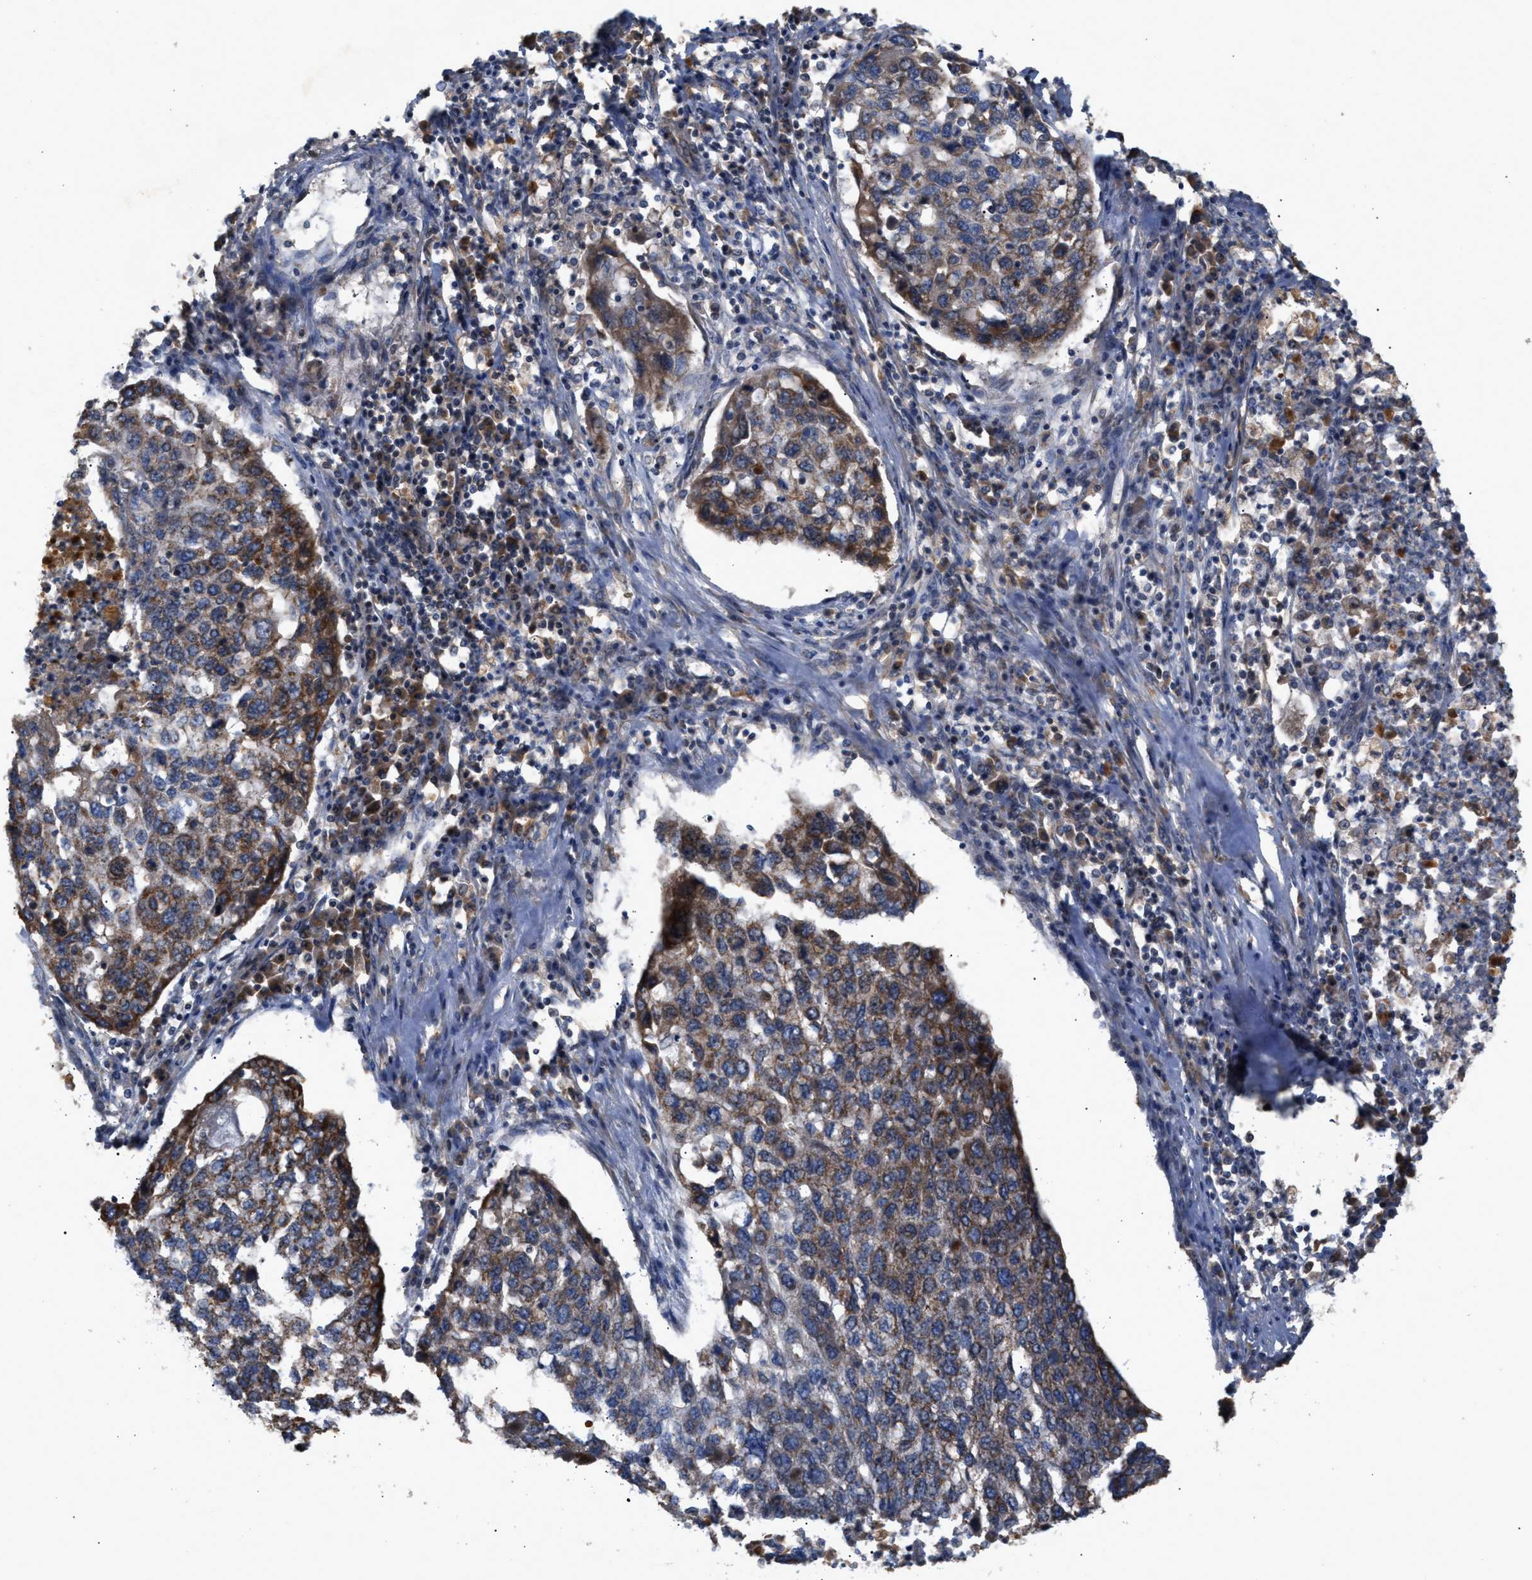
{"staining": {"intensity": "moderate", "quantity": ">75%", "location": "cytoplasmic/membranous"}, "tissue": "lung cancer", "cell_type": "Tumor cells", "image_type": "cancer", "snomed": [{"axis": "morphology", "description": "Squamous cell carcinoma, NOS"}, {"axis": "topography", "description": "Lung"}], "caption": "Immunohistochemistry (DAB) staining of lung cancer demonstrates moderate cytoplasmic/membranous protein positivity in approximately >75% of tumor cells.", "gene": "TACO1", "patient": {"sex": "female", "age": 63}}